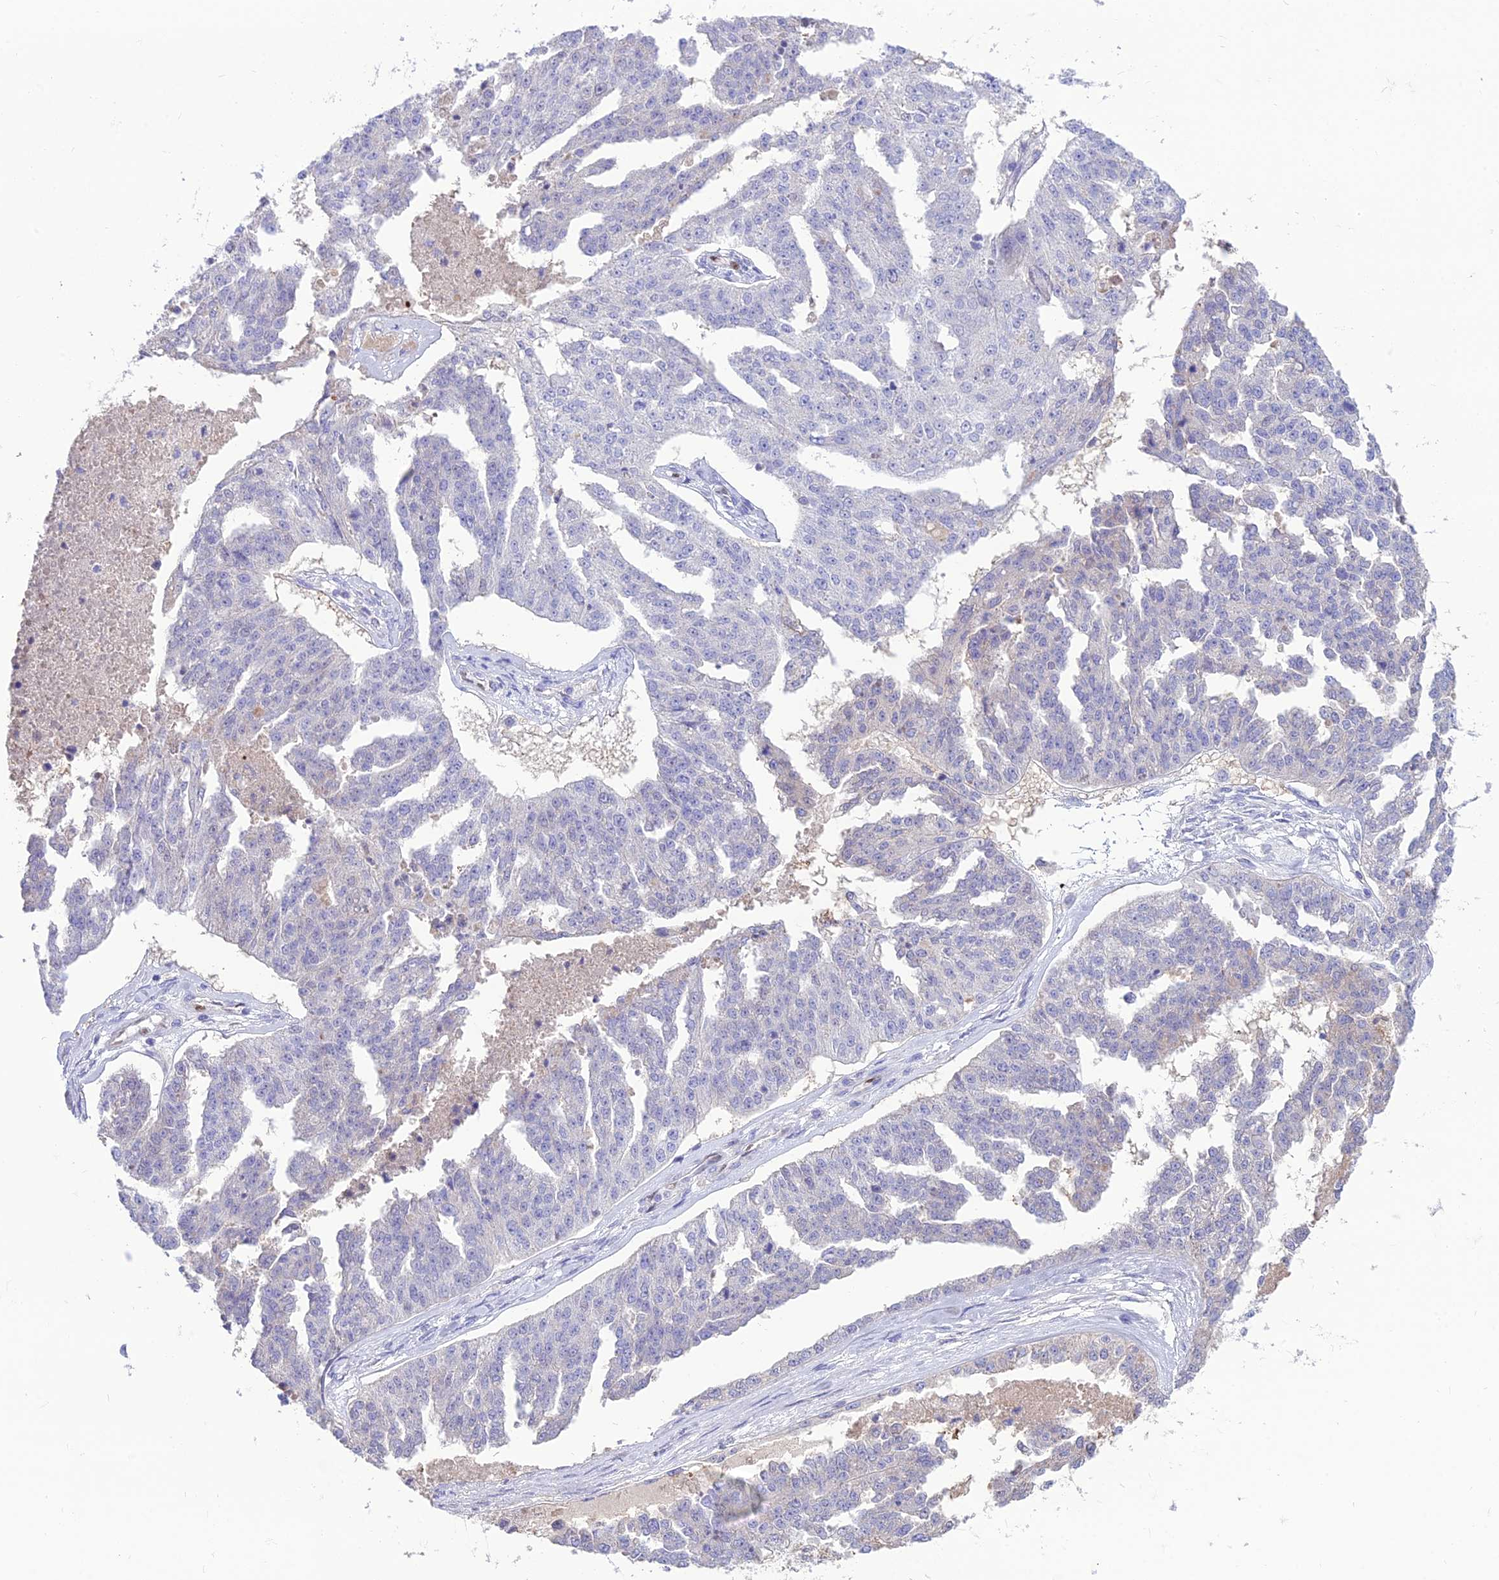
{"staining": {"intensity": "negative", "quantity": "none", "location": "none"}, "tissue": "ovarian cancer", "cell_type": "Tumor cells", "image_type": "cancer", "snomed": [{"axis": "morphology", "description": "Cystadenocarcinoma, serous, NOS"}, {"axis": "topography", "description": "Ovary"}], "caption": "High power microscopy micrograph of an IHC photomicrograph of serous cystadenocarcinoma (ovarian), revealing no significant positivity in tumor cells.", "gene": "NOVA2", "patient": {"sex": "female", "age": 58}}